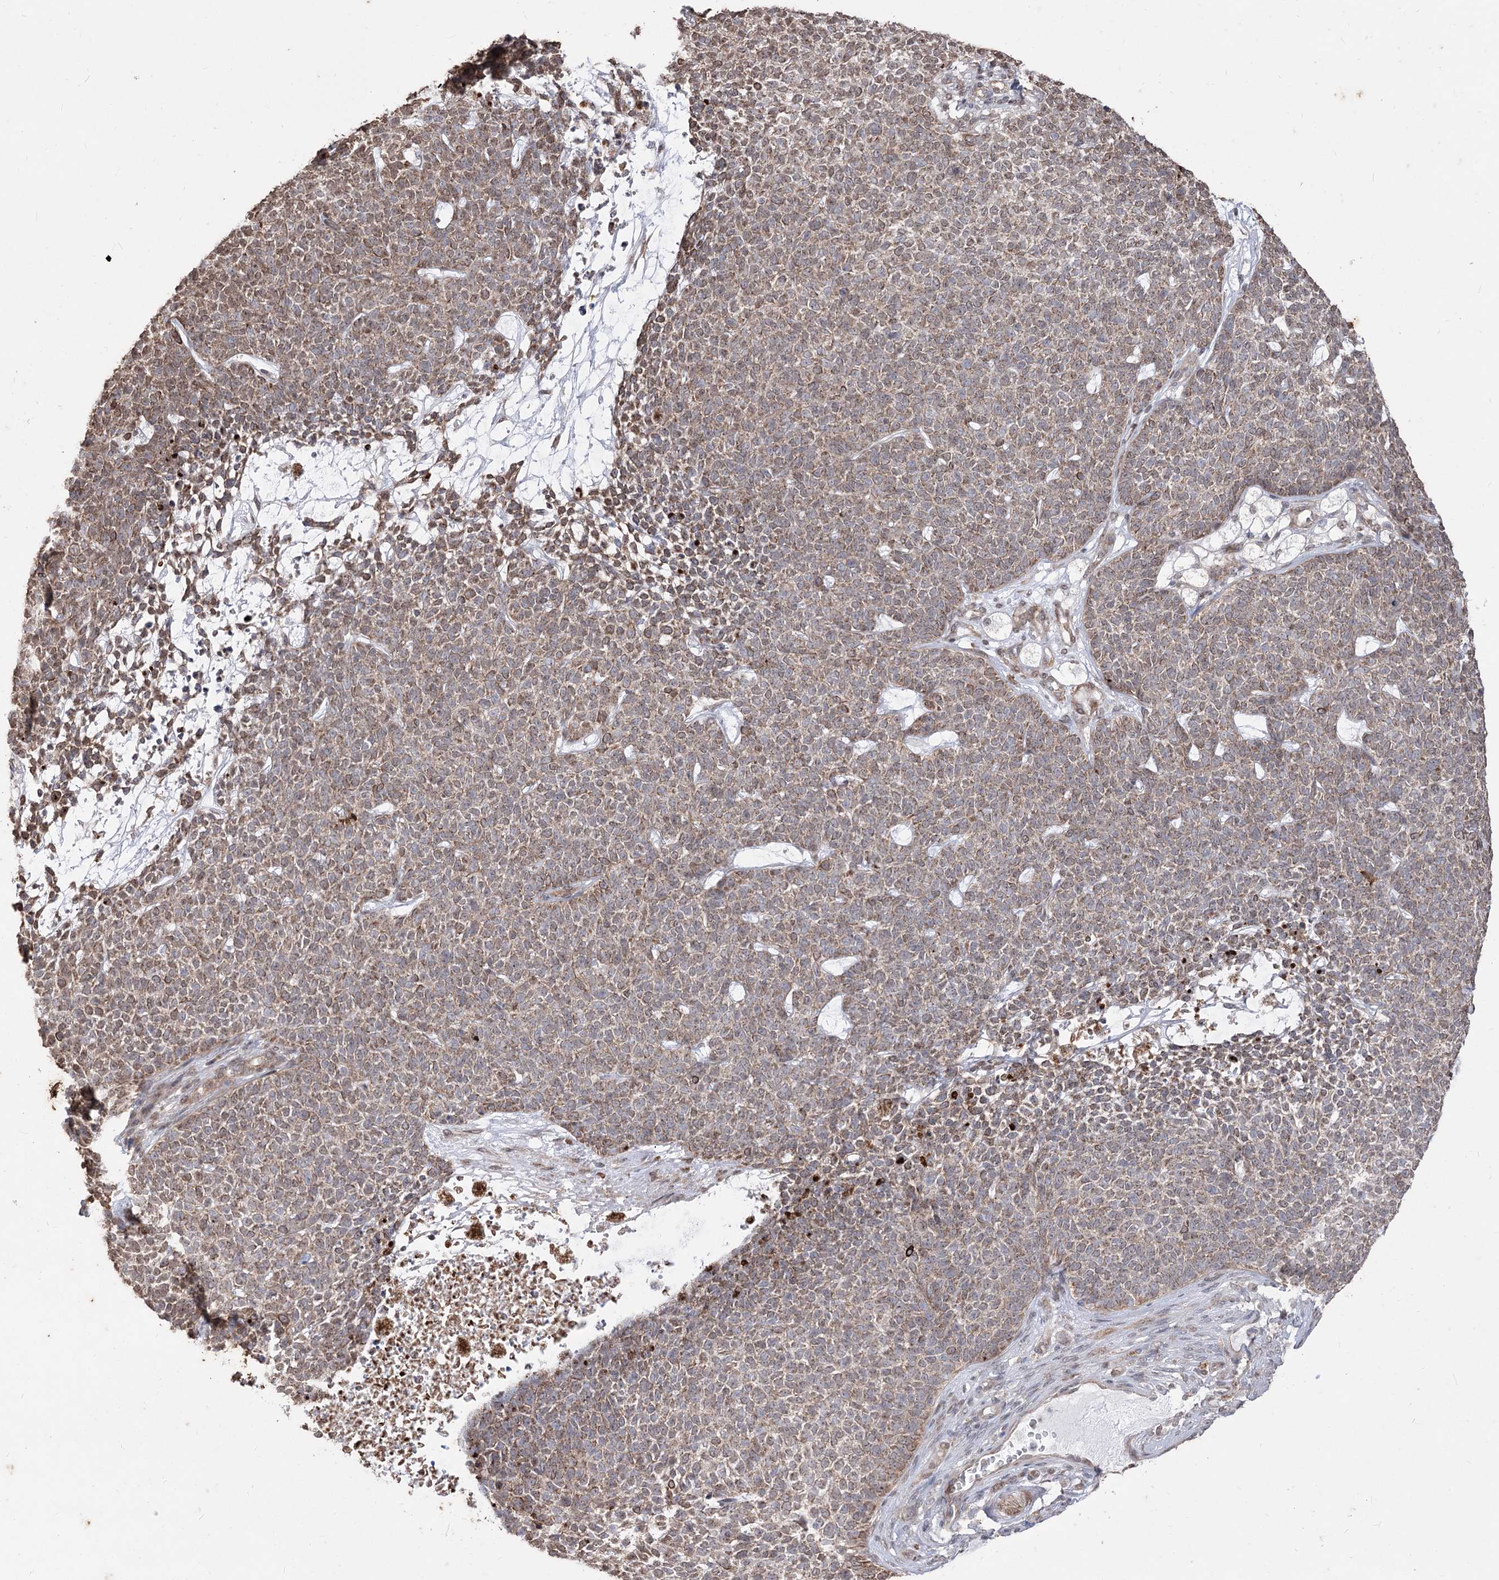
{"staining": {"intensity": "moderate", "quantity": ">75%", "location": "cytoplasmic/membranous"}, "tissue": "skin cancer", "cell_type": "Tumor cells", "image_type": "cancer", "snomed": [{"axis": "morphology", "description": "Basal cell carcinoma"}, {"axis": "topography", "description": "Skin"}], "caption": "Immunohistochemical staining of human skin cancer (basal cell carcinoma) reveals medium levels of moderate cytoplasmic/membranous expression in approximately >75% of tumor cells.", "gene": "ZSCAN23", "patient": {"sex": "female", "age": 84}}